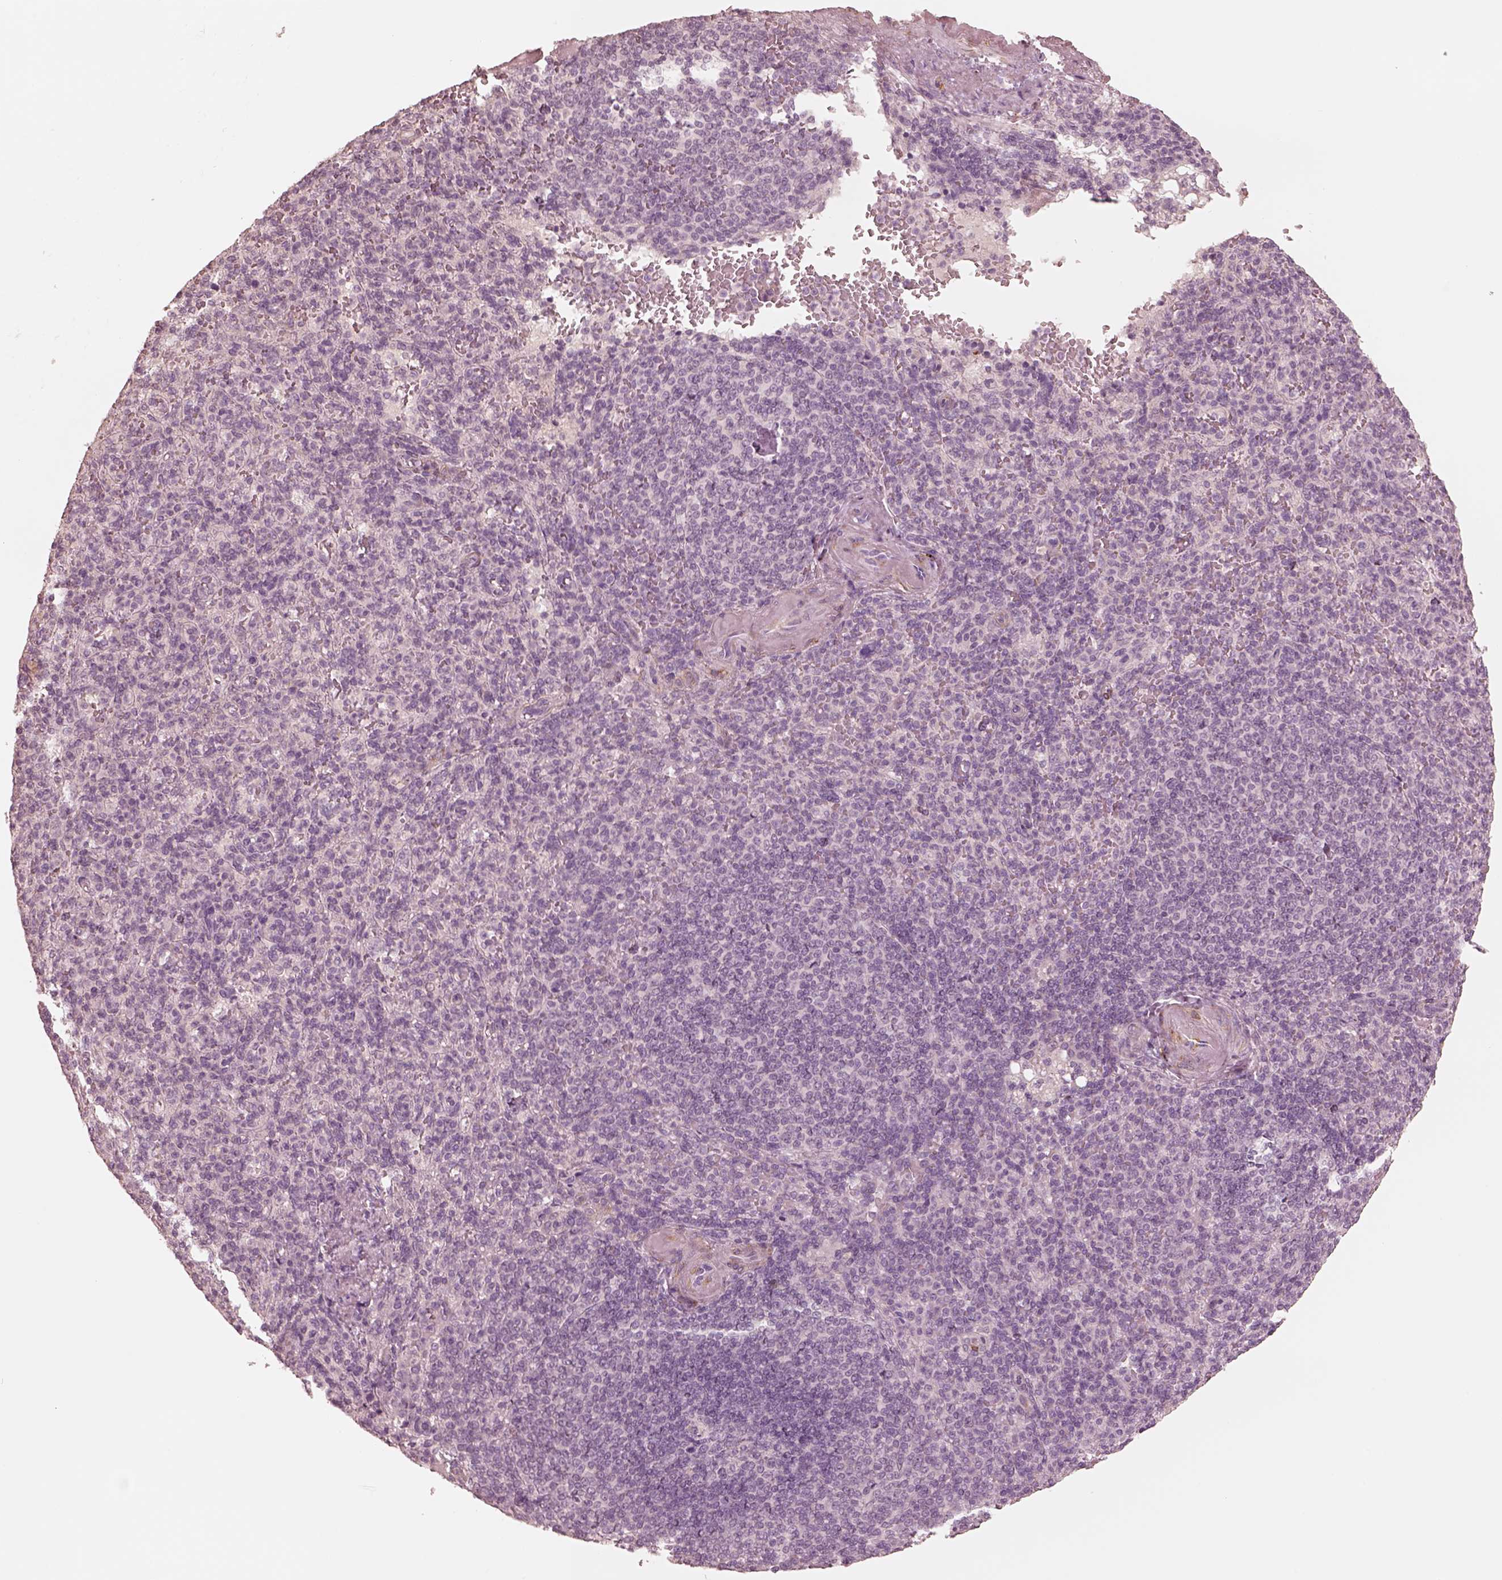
{"staining": {"intensity": "negative", "quantity": "none", "location": "none"}, "tissue": "spleen", "cell_type": "Cells in red pulp", "image_type": "normal", "snomed": [{"axis": "morphology", "description": "Normal tissue, NOS"}, {"axis": "topography", "description": "Spleen"}], "caption": "This is an immunohistochemistry micrograph of benign human spleen. There is no expression in cells in red pulp.", "gene": "DNAAF9", "patient": {"sex": "female", "age": 74}}